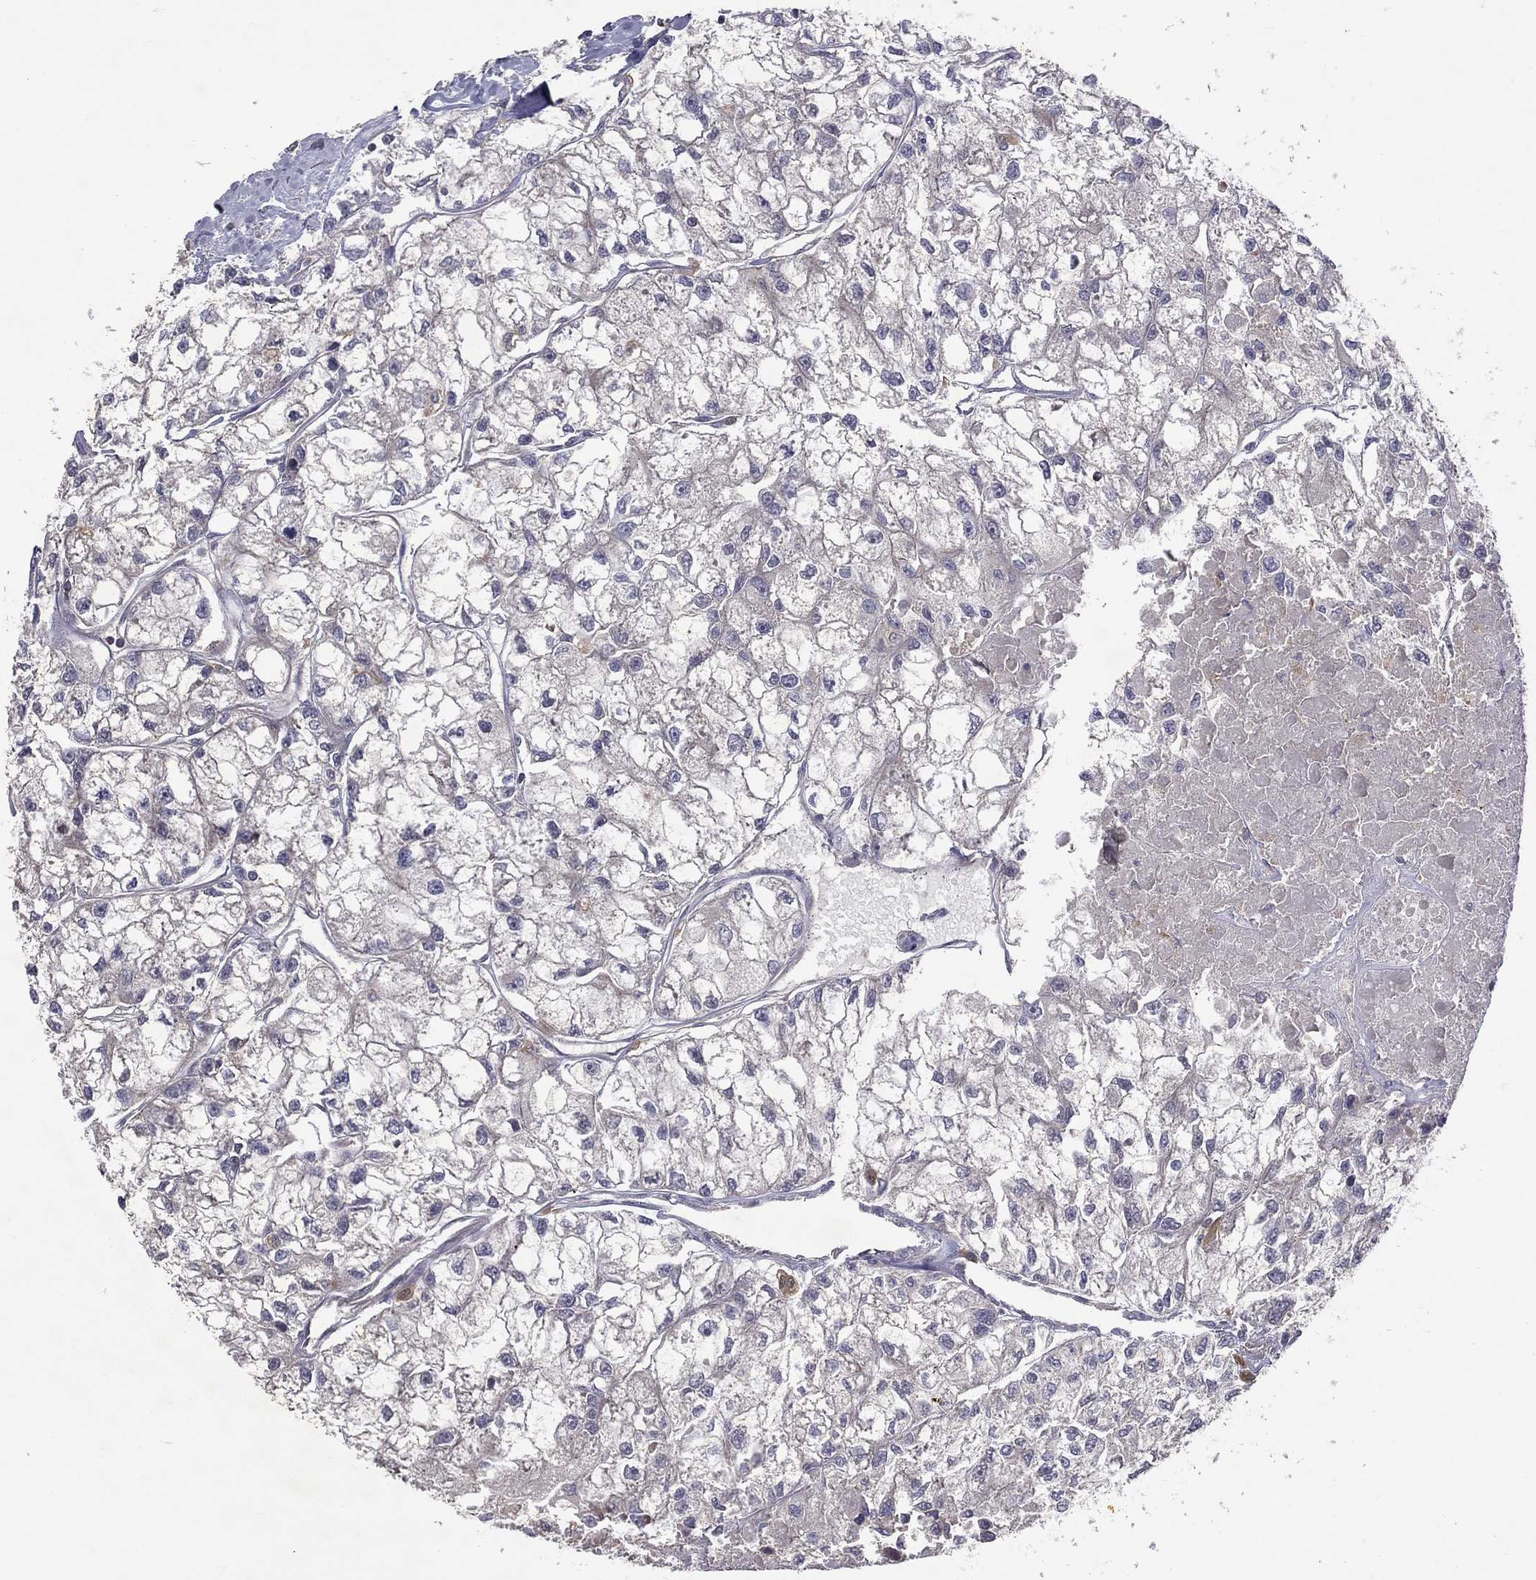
{"staining": {"intensity": "negative", "quantity": "none", "location": "none"}, "tissue": "renal cancer", "cell_type": "Tumor cells", "image_type": "cancer", "snomed": [{"axis": "morphology", "description": "Adenocarcinoma, NOS"}, {"axis": "topography", "description": "Kidney"}], "caption": "Human renal adenocarcinoma stained for a protein using immunohistochemistry (IHC) exhibits no staining in tumor cells.", "gene": "STARD3", "patient": {"sex": "male", "age": 56}}